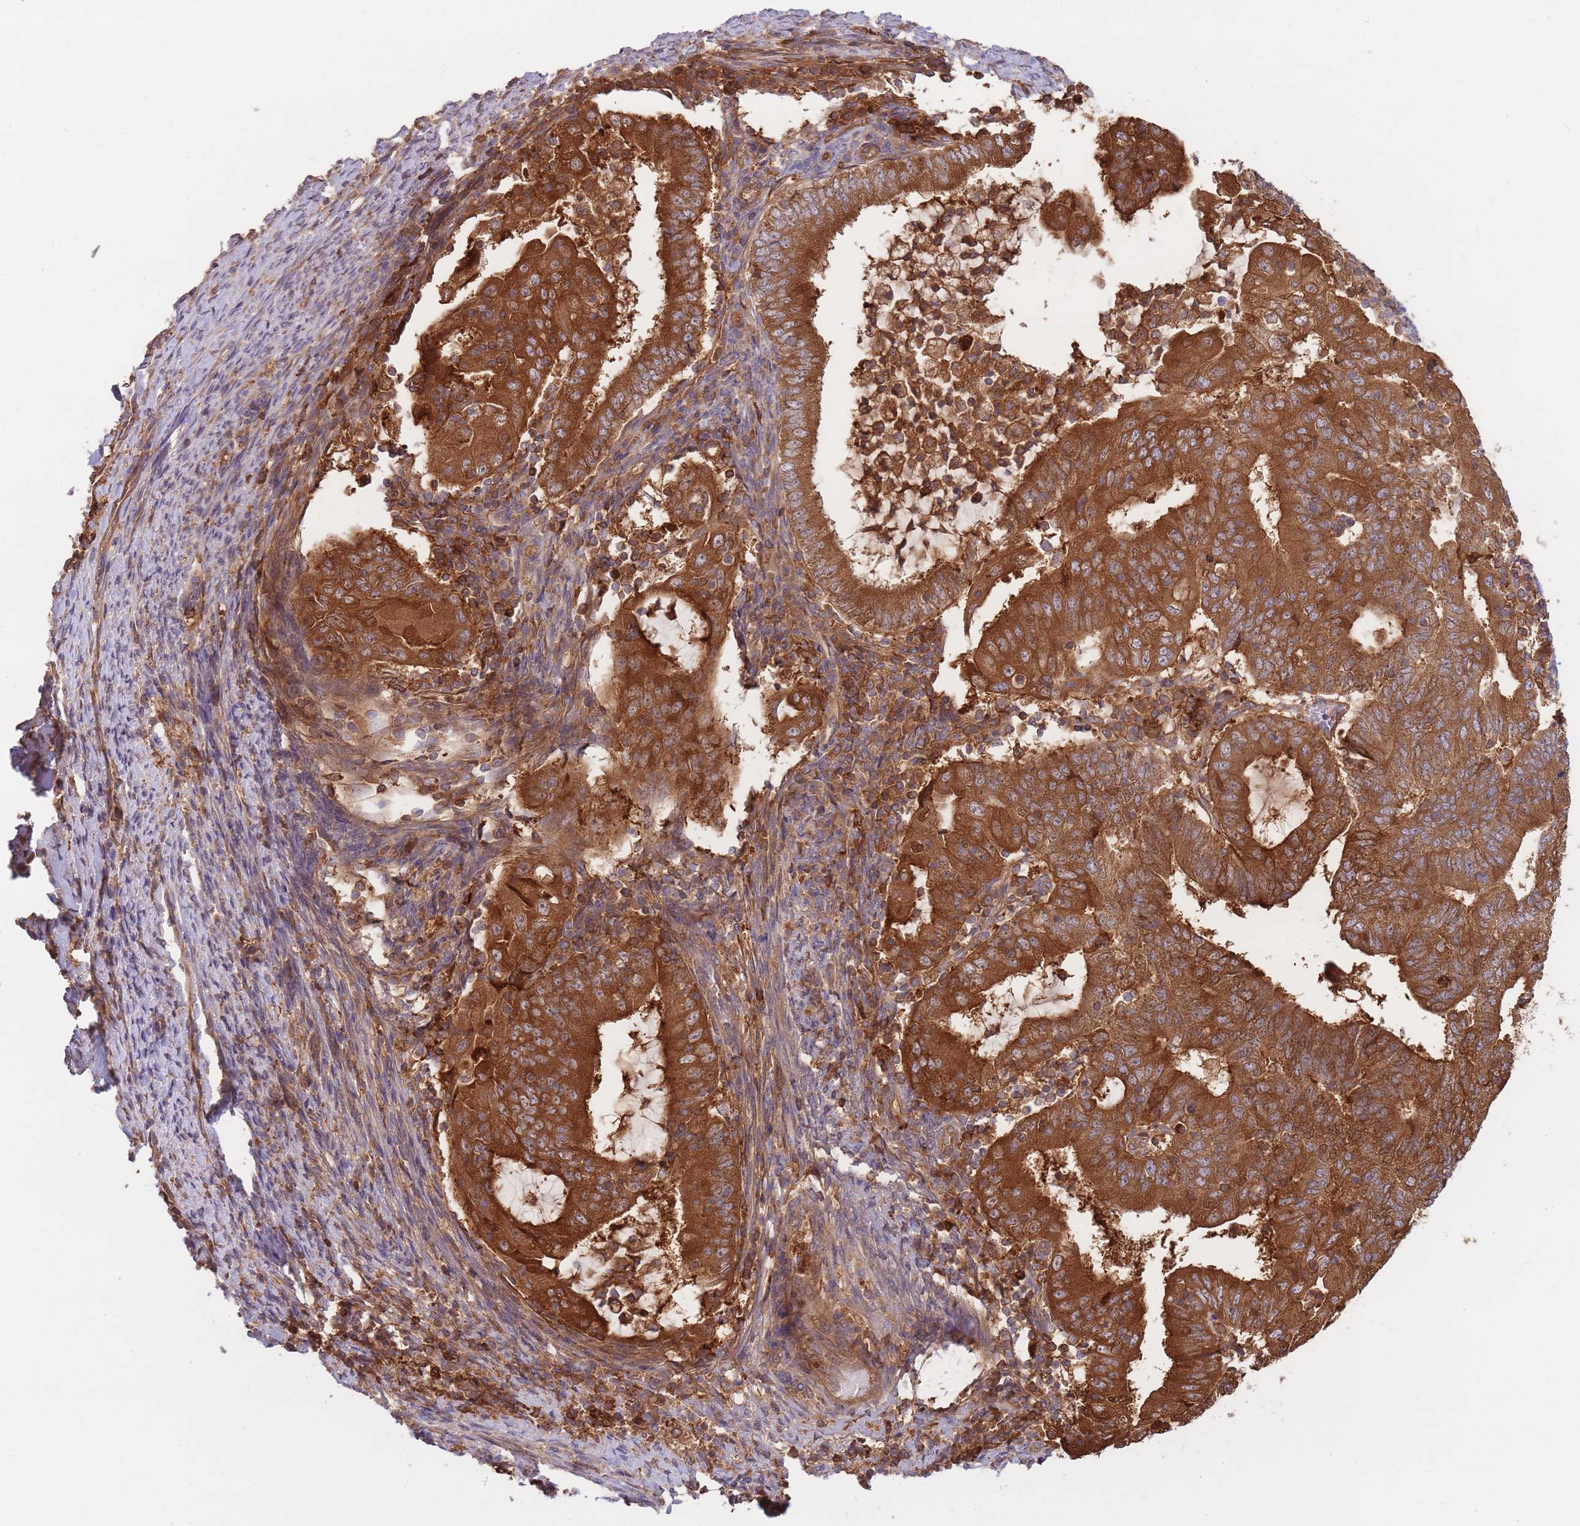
{"staining": {"intensity": "strong", "quantity": ">75%", "location": "cytoplasmic/membranous"}, "tissue": "endometrial cancer", "cell_type": "Tumor cells", "image_type": "cancer", "snomed": [{"axis": "morphology", "description": "Adenocarcinoma, NOS"}, {"axis": "topography", "description": "Endometrium"}], "caption": "Endometrial cancer stained with a protein marker displays strong staining in tumor cells.", "gene": "SLC4A9", "patient": {"sex": "female", "age": 70}}